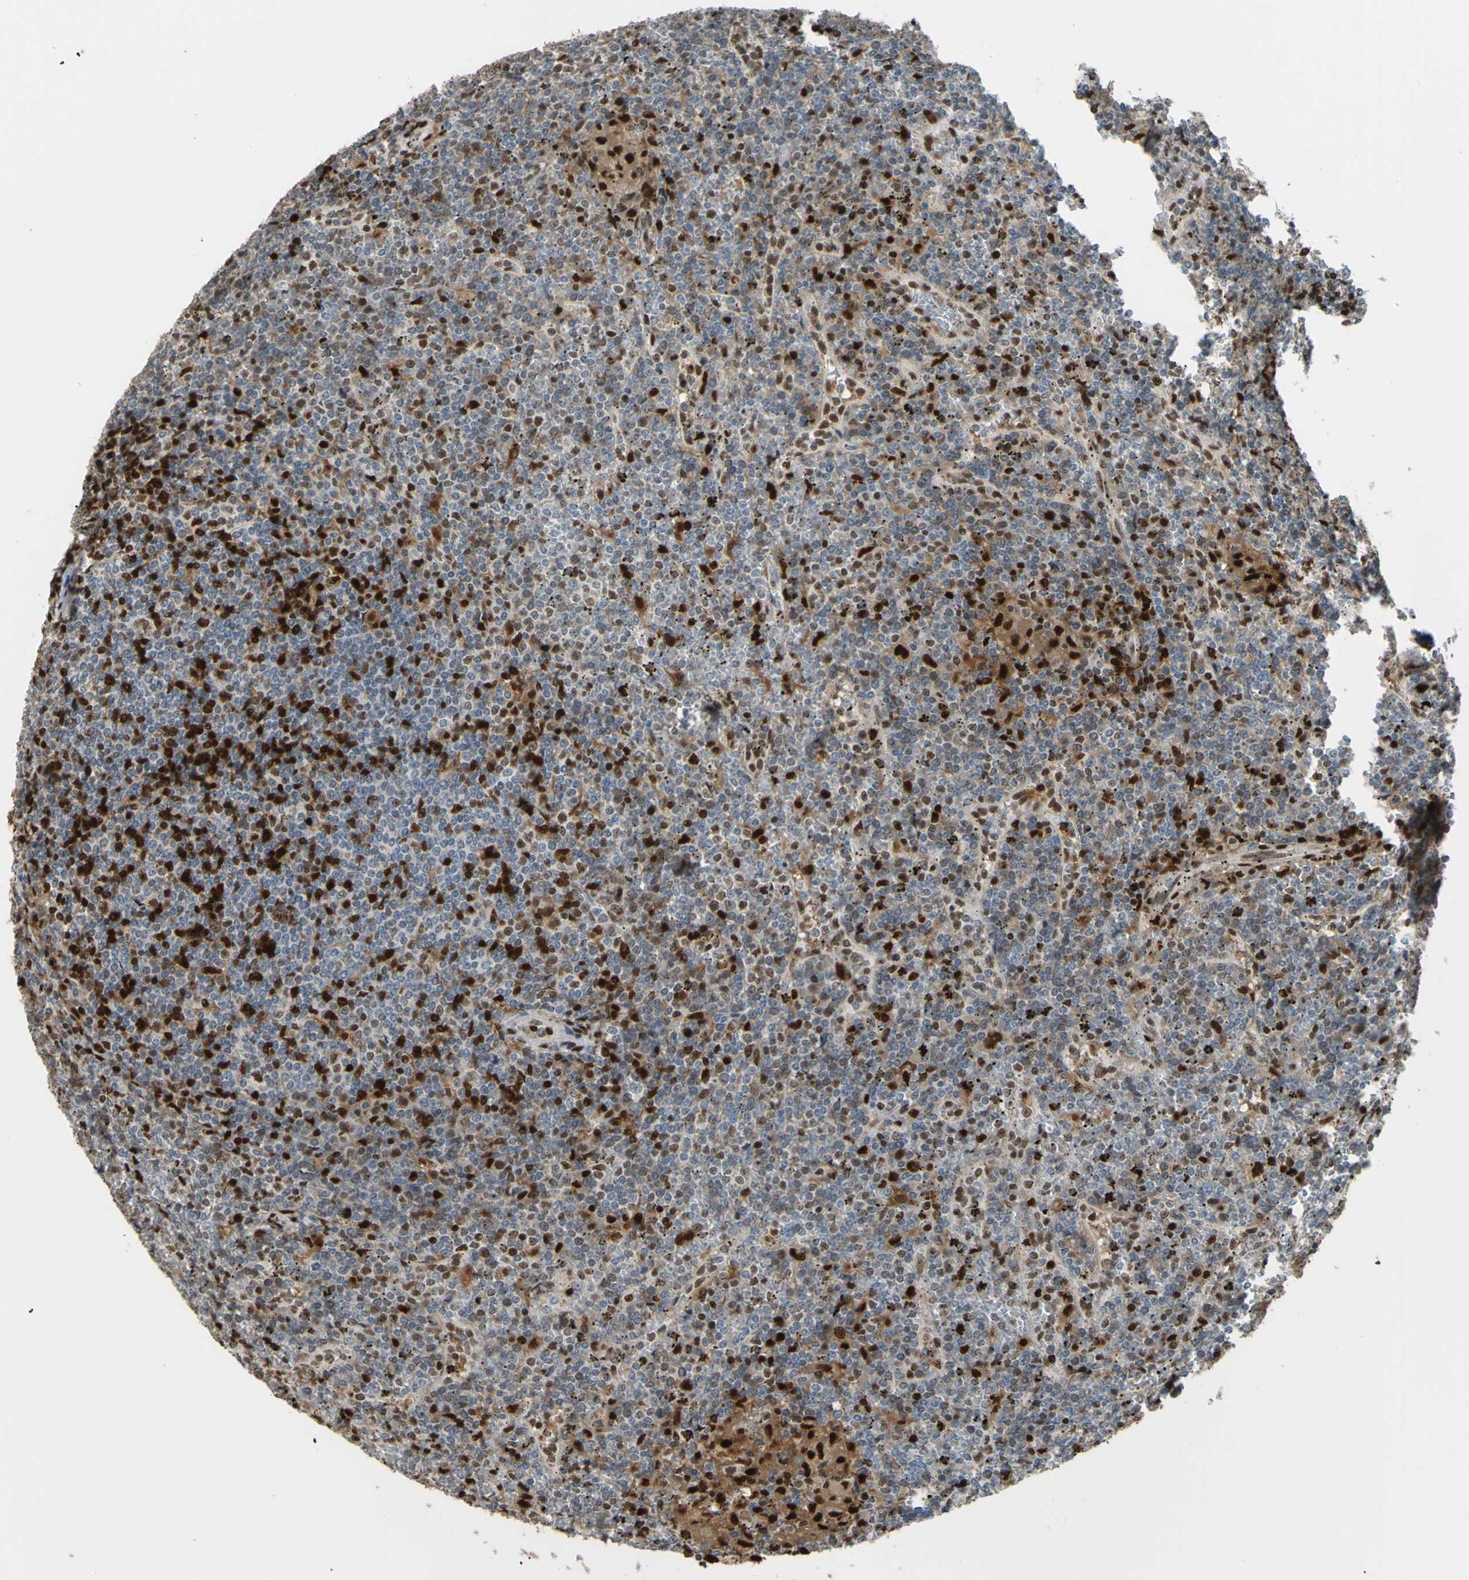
{"staining": {"intensity": "strong", "quantity": "25%-75%", "location": "cytoplasmic/membranous,nuclear"}, "tissue": "lymphoma", "cell_type": "Tumor cells", "image_type": "cancer", "snomed": [{"axis": "morphology", "description": "Malignant lymphoma, non-Hodgkin's type, Low grade"}, {"axis": "topography", "description": "Spleen"}], "caption": "Human lymphoma stained with a protein marker reveals strong staining in tumor cells.", "gene": "FKBP5", "patient": {"sex": "female", "age": 19}}